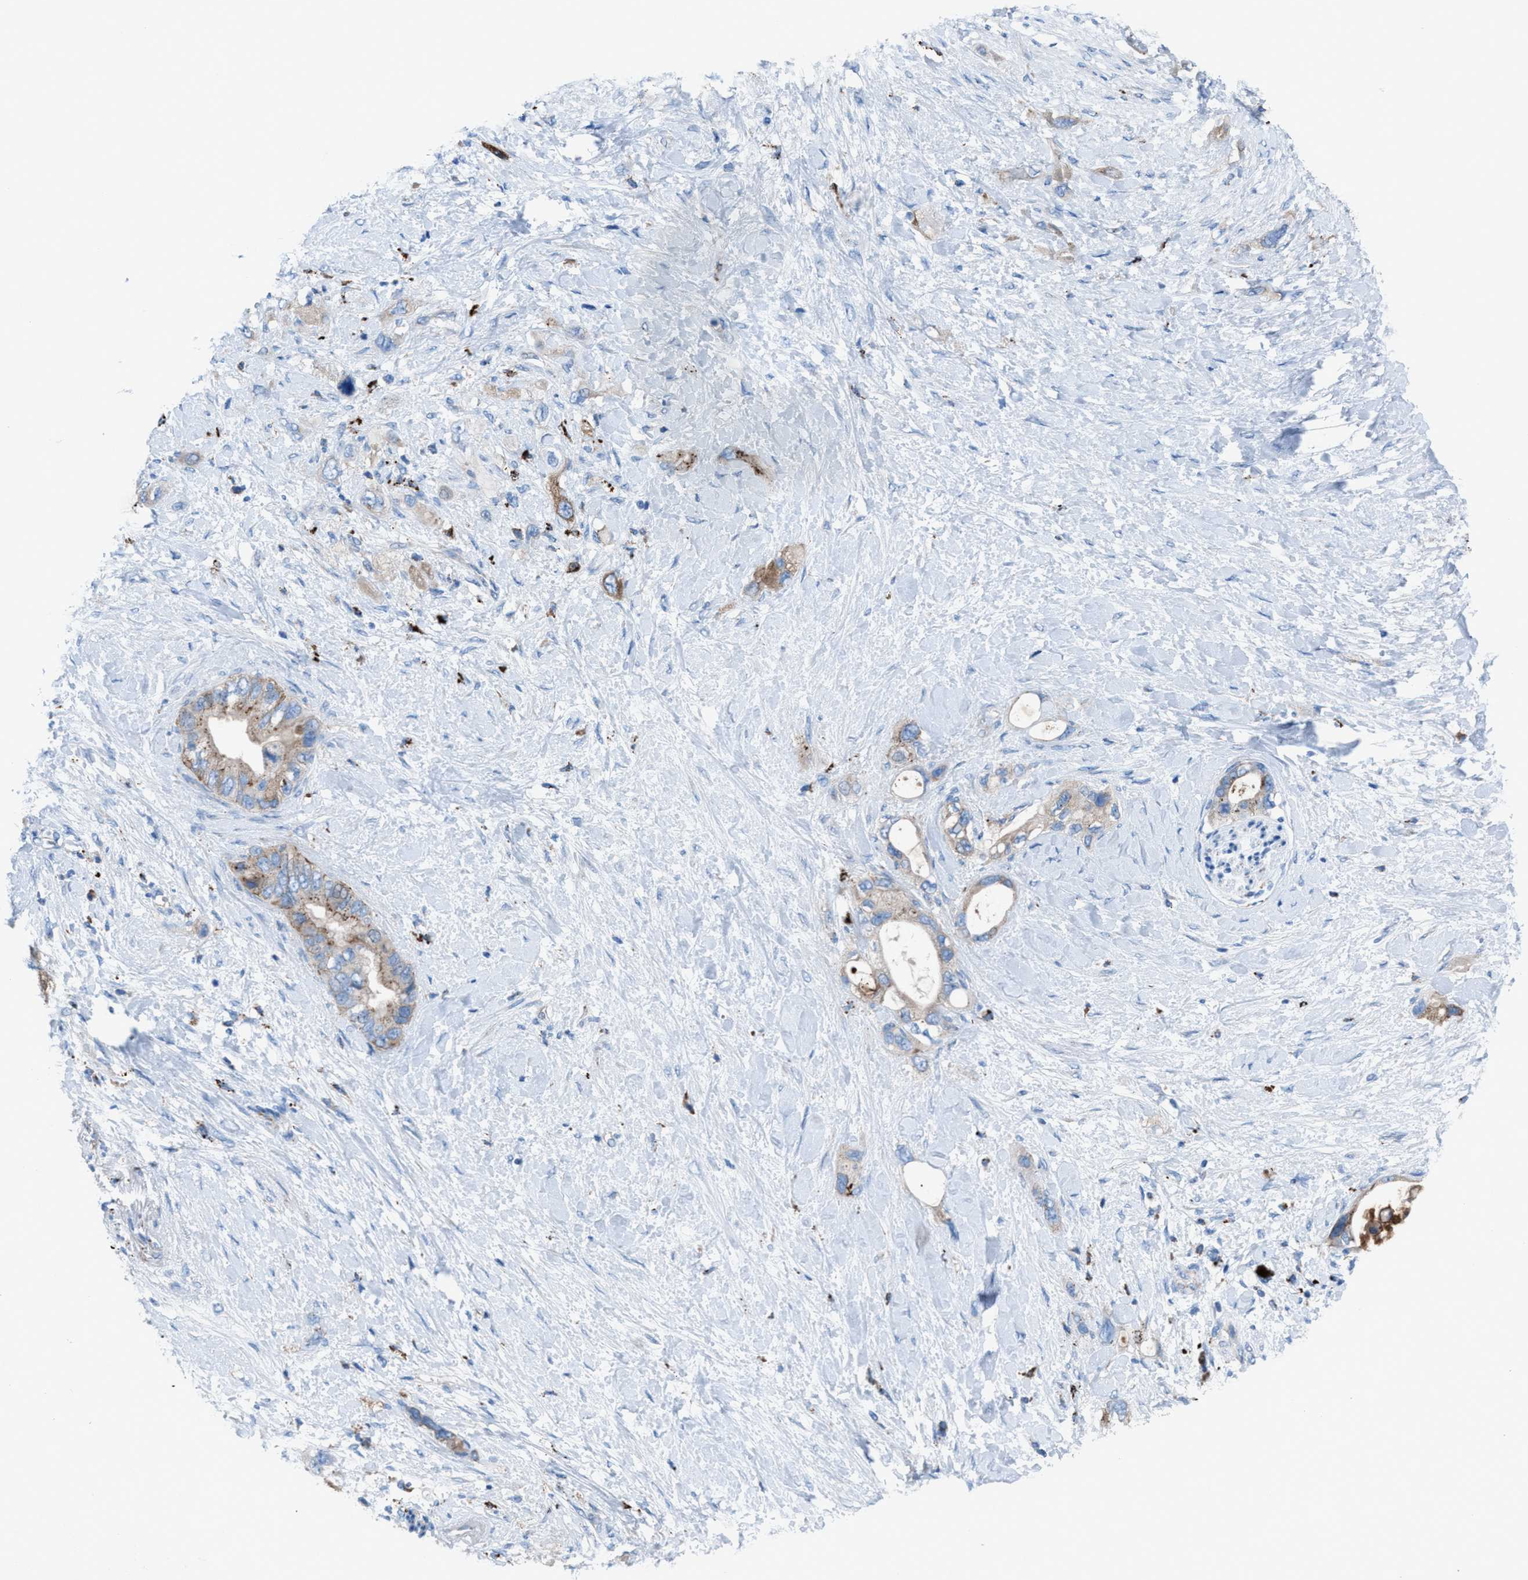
{"staining": {"intensity": "moderate", "quantity": "25%-75%", "location": "cytoplasmic/membranous"}, "tissue": "pancreatic cancer", "cell_type": "Tumor cells", "image_type": "cancer", "snomed": [{"axis": "morphology", "description": "Adenocarcinoma, NOS"}, {"axis": "topography", "description": "Pancreas"}], "caption": "A histopathology image showing moderate cytoplasmic/membranous expression in about 25%-75% of tumor cells in pancreatic cancer, as visualized by brown immunohistochemical staining.", "gene": "CD1B", "patient": {"sex": "female", "age": 56}}